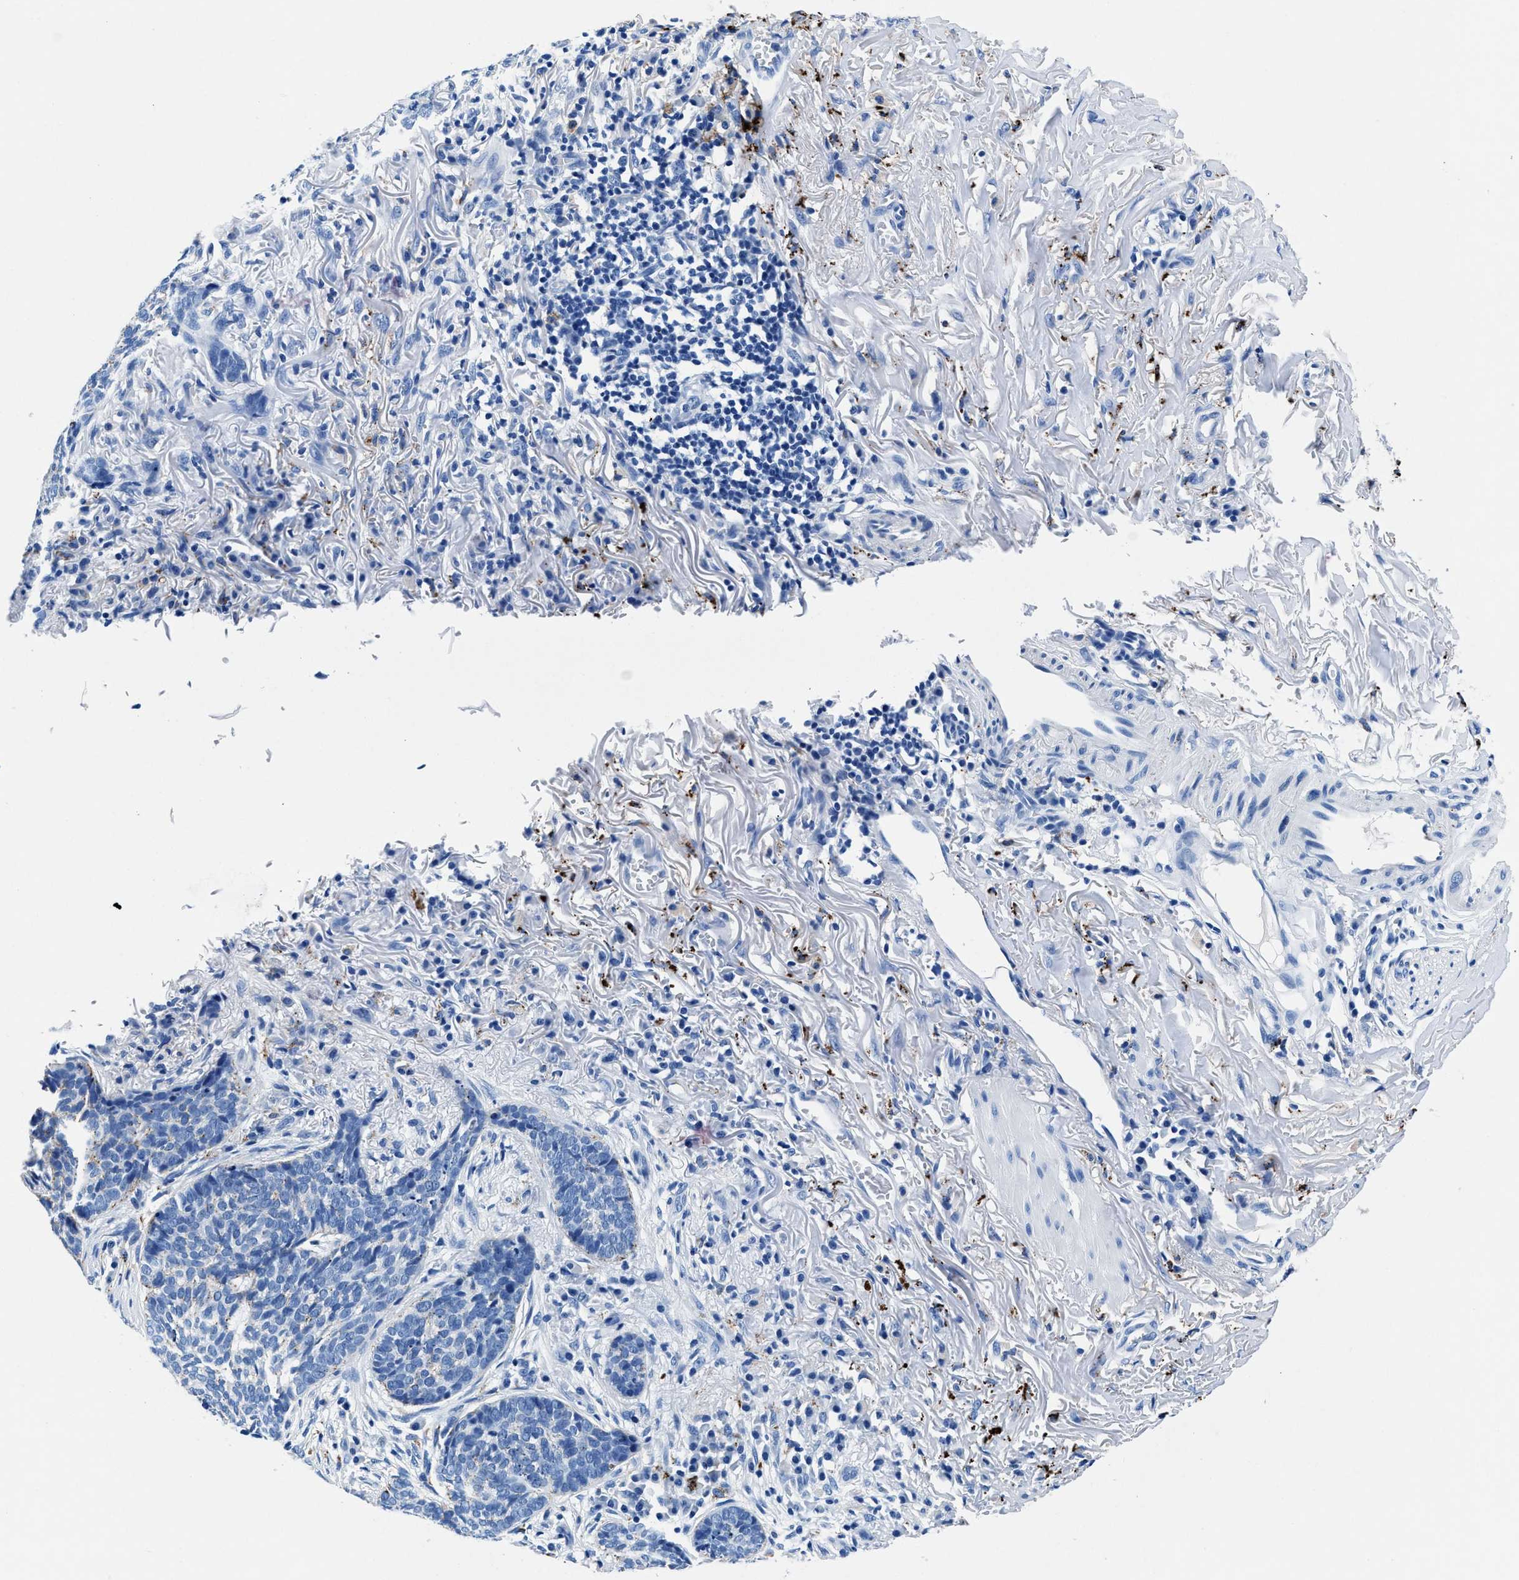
{"staining": {"intensity": "negative", "quantity": "none", "location": "none"}, "tissue": "skin cancer", "cell_type": "Tumor cells", "image_type": "cancer", "snomed": [{"axis": "morphology", "description": "Basal cell carcinoma"}, {"axis": "topography", "description": "Skin"}], "caption": "Histopathology image shows no protein positivity in tumor cells of skin basal cell carcinoma tissue.", "gene": "OR14K1", "patient": {"sex": "male", "age": 85}}